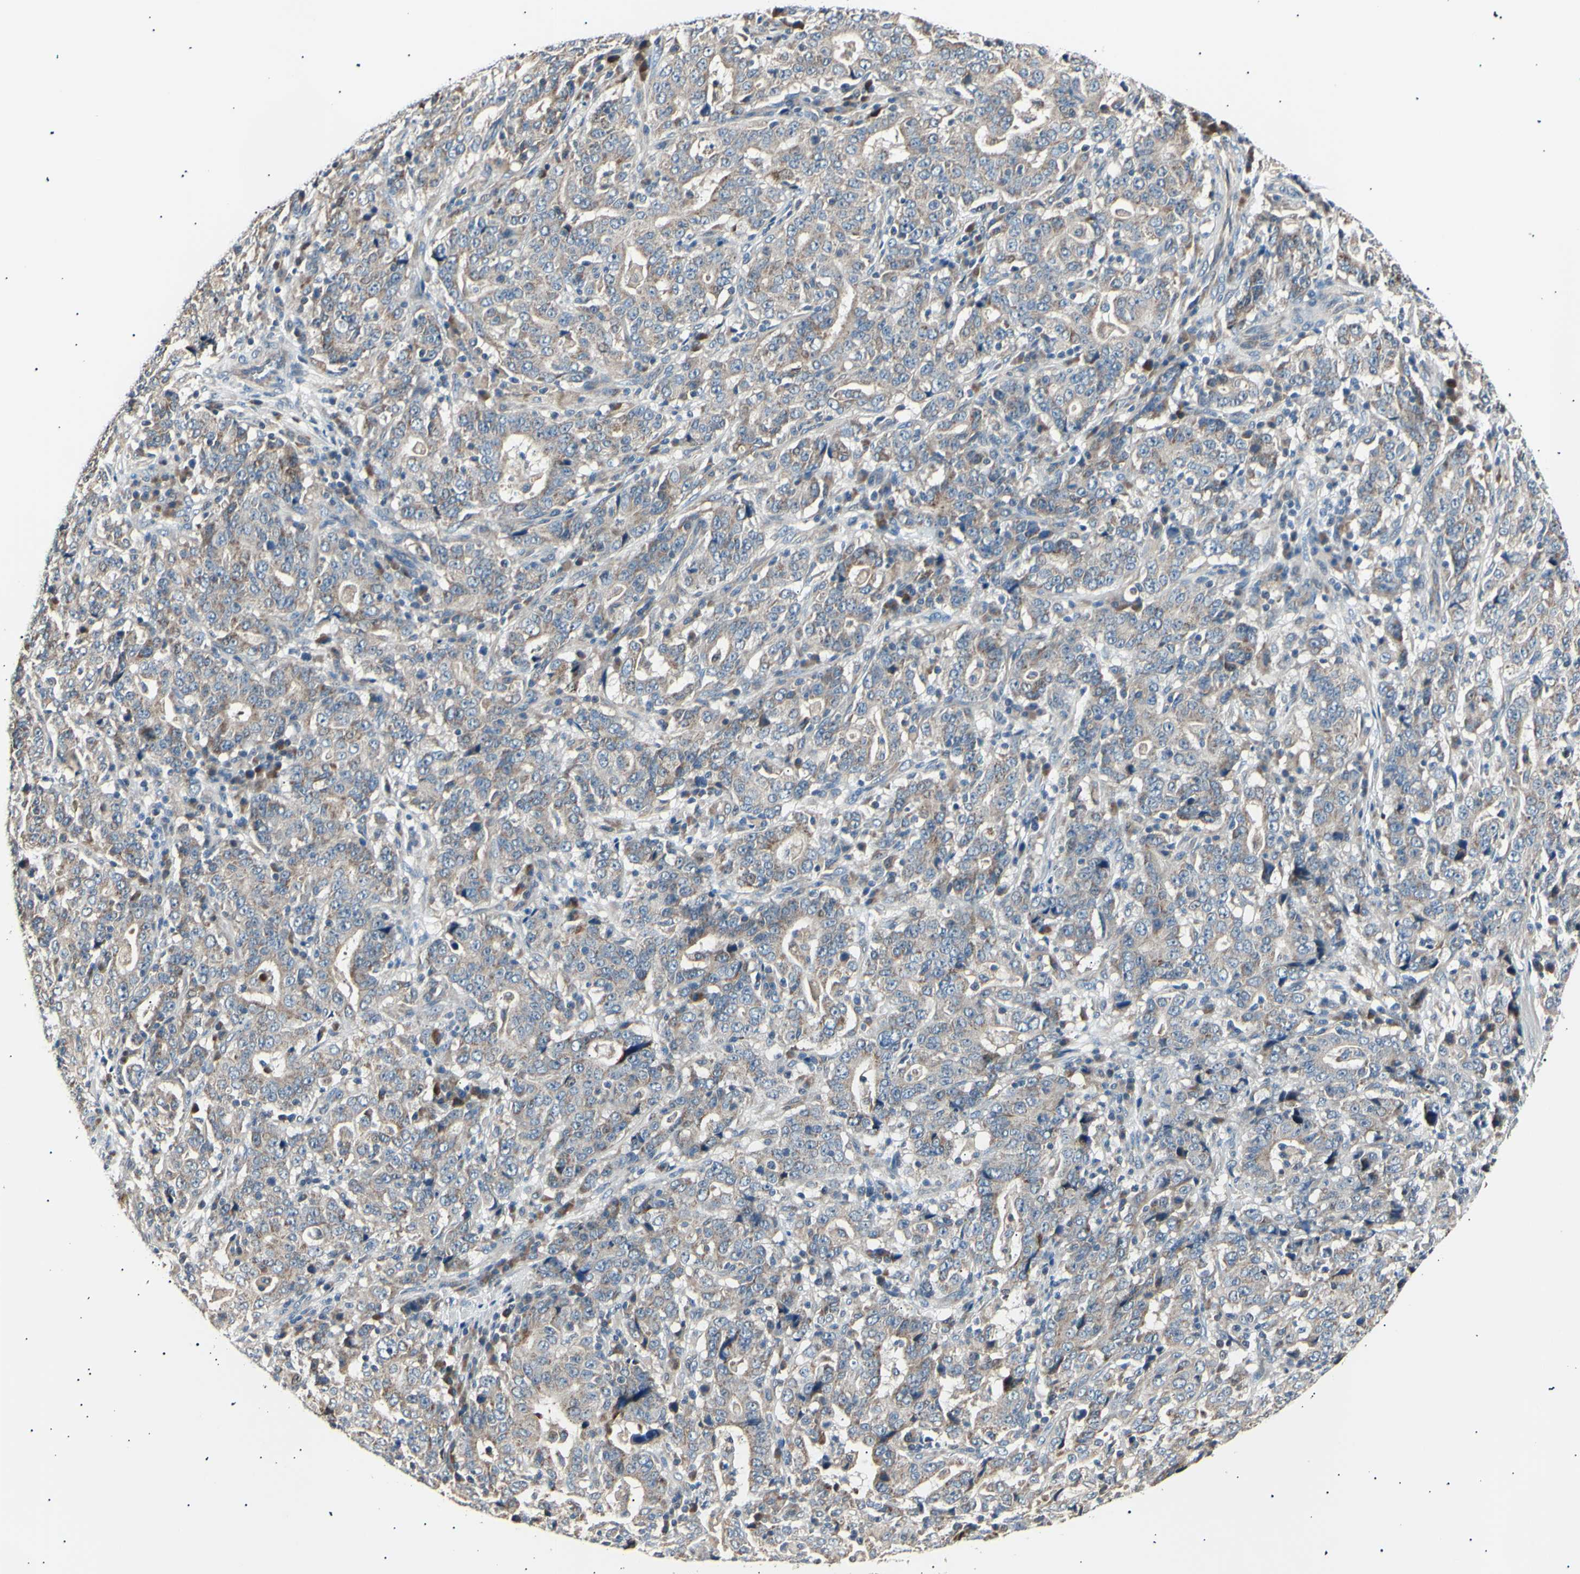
{"staining": {"intensity": "weak", "quantity": ">75%", "location": "cytoplasmic/membranous"}, "tissue": "stomach cancer", "cell_type": "Tumor cells", "image_type": "cancer", "snomed": [{"axis": "morphology", "description": "Normal tissue, NOS"}, {"axis": "morphology", "description": "Adenocarcinoma, NOS"}, {"axis": "topography", "description": "Stomach, upper"}, {"axis": "topography", "description": "Stomach"}], "caption": "Stomach cancer stained for a protein (brown) exhibits weak cytoplasmic/membranous positive staining in approximately >75% of tumor cells.", "gene": "ITGA6", "patient": {"sex": "male", "age": 59}}